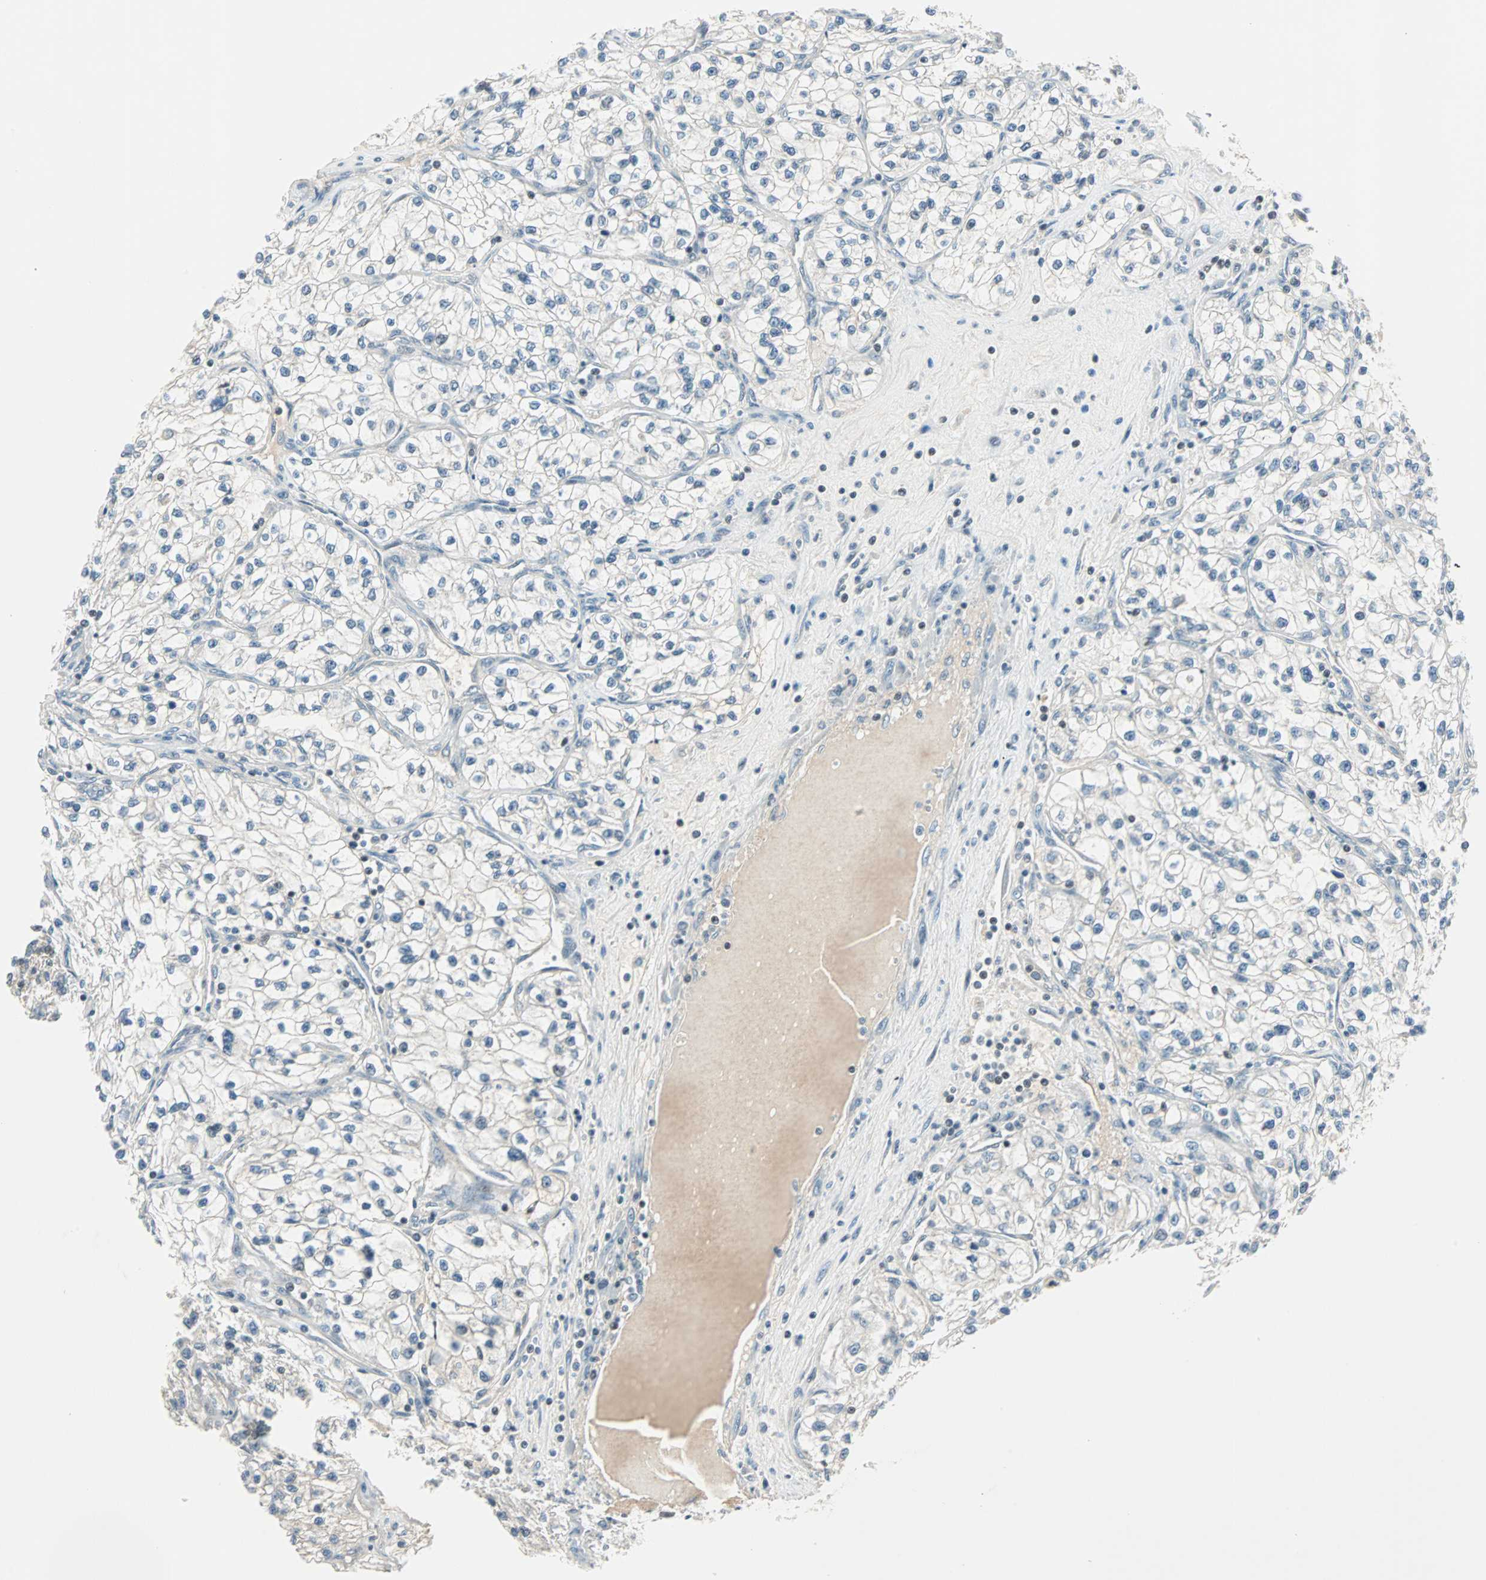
{"staining": {"intensity": "weak", "quantity": "<25%", "location": "nuclear"}, "tissue": "renal cancer", "cell_type": "Tumor cells", "image_type": "cancer", "snomed": [{"axis": "morphology", "description": "Adenocarcinoma, NOS"}, {"axis": "topography", "description": "Kidney"}], "caption": "Tumor cells show no significant protein staining in renal adenocarcinoma.", "gene": "SIN3A", "patient": {"sex": "female", "age": 57}}